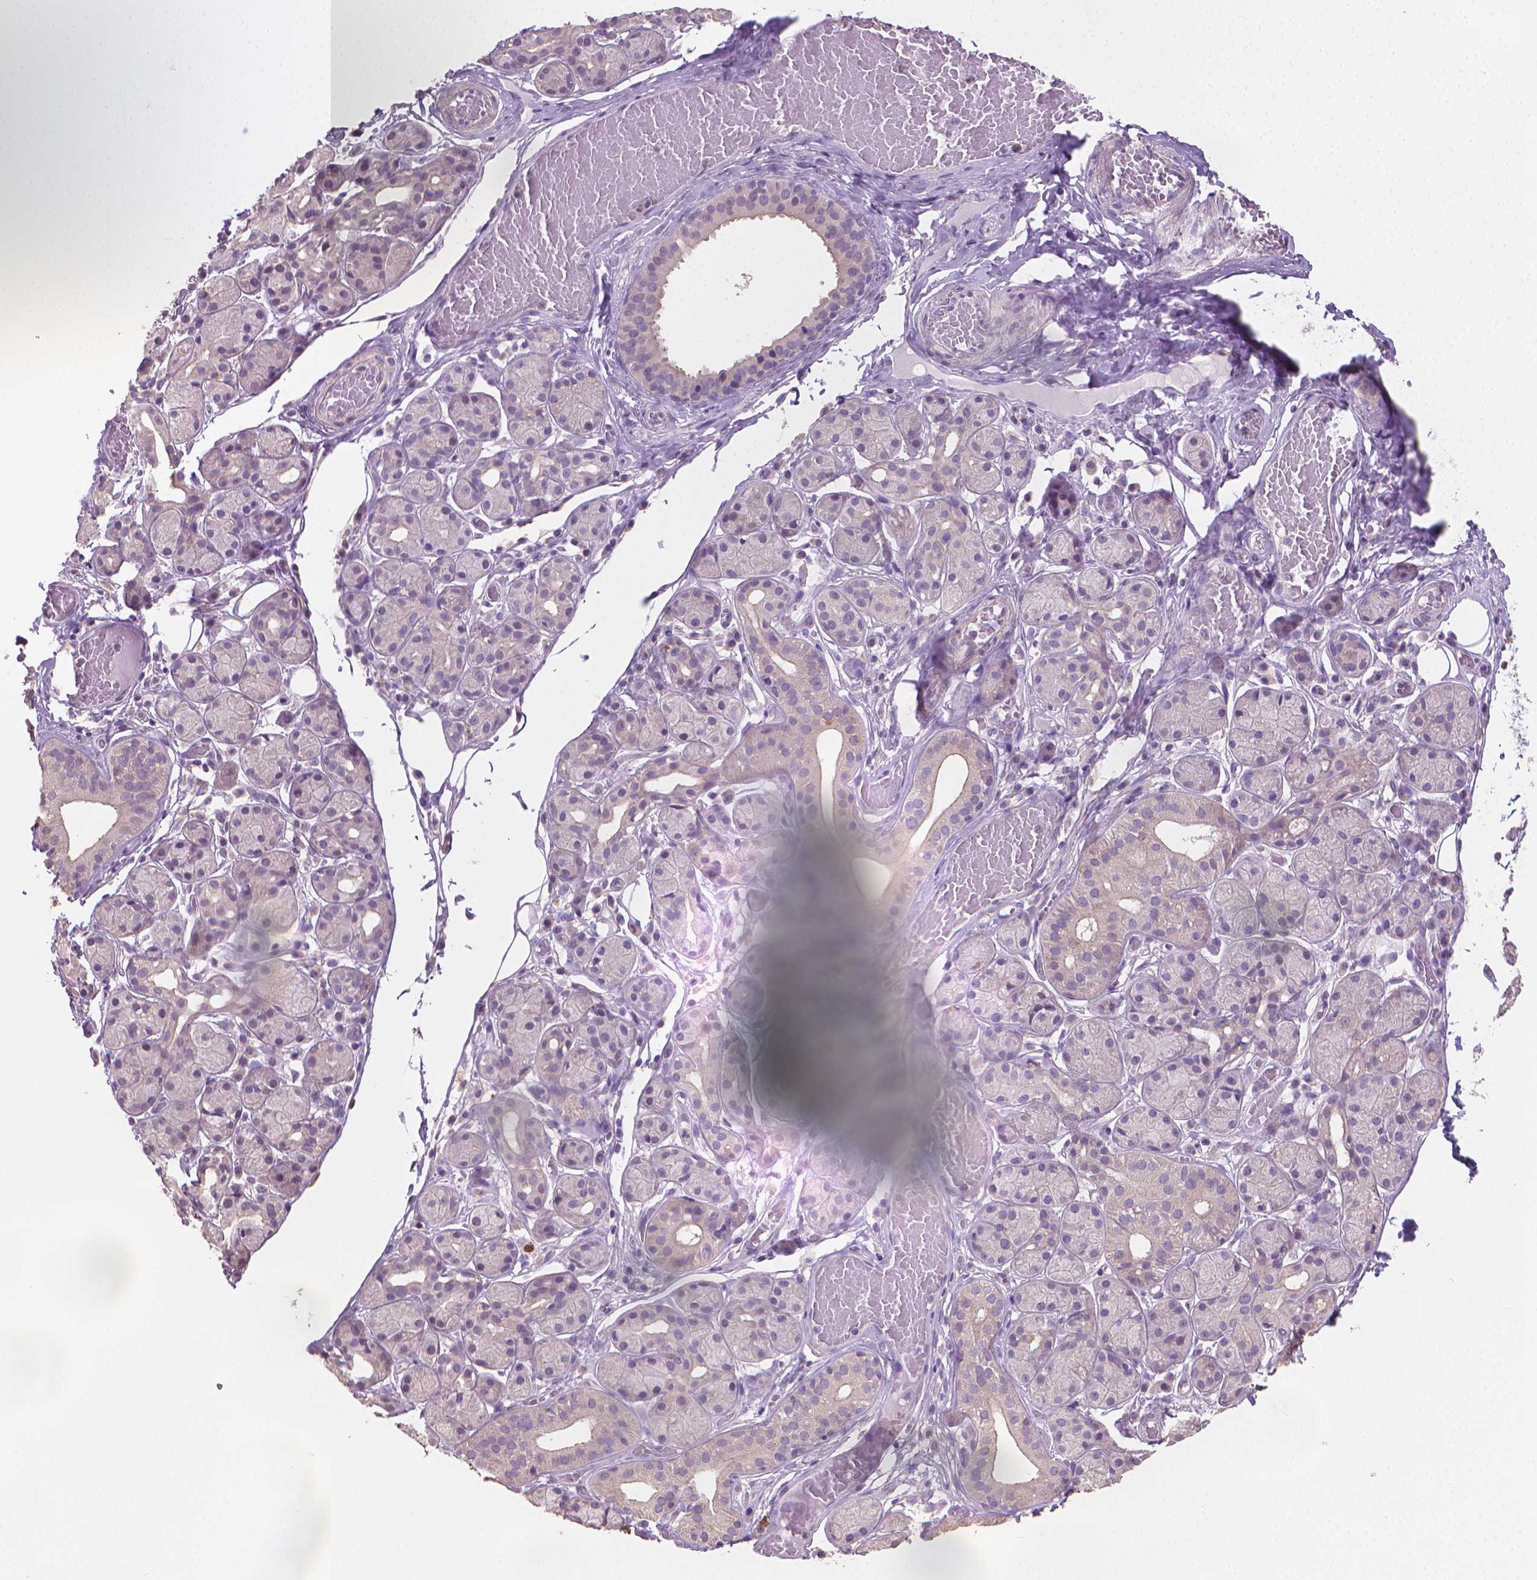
{"staining": {"intensity": "negative", "quantity": "none", "location": "none"}, "tissue": "salivary gland", "cell_type": "Glandular cells", "image_type": "normal", "snomed": [{"axis": "morphology", "description": "Normal tissue, NOS"}, {"axis": "topography", "description": "Salivary gland"}, {"axis": "topography", "description": "Peripheral nerve tissue"}], "caption": "Immunohistochemistry photomicrograph of benign salivary gland: human salivary gland stained with DAB exhibits no significant protein staining in glandular cells. Nuclei are stained in blue.", "gene": "CATIP", "patient": {"sex": "male", "age": 71}}